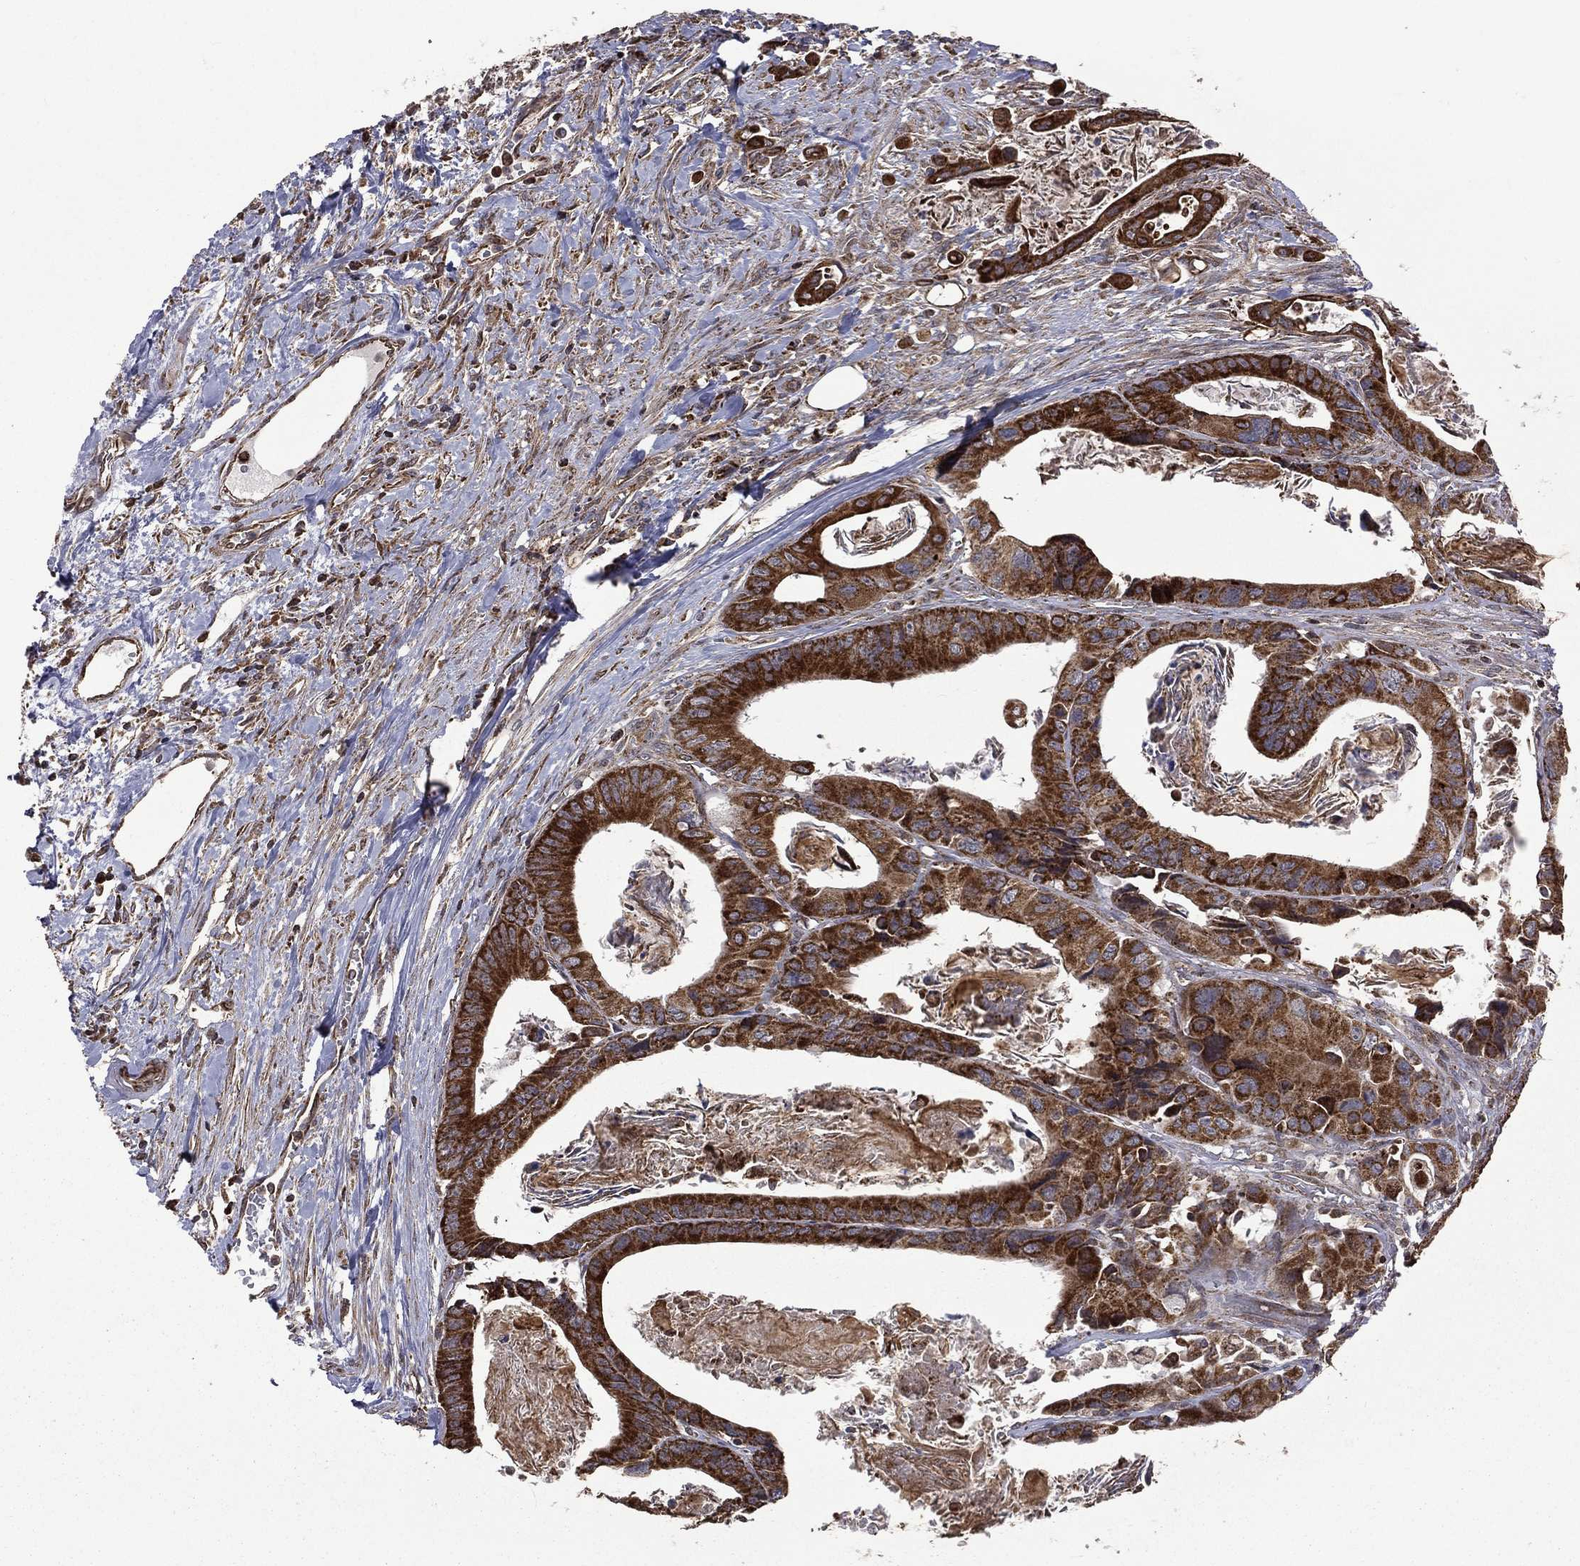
{"staining": {"intensity": "strong", "quantity": ">75%", "location": "cytoplasmic/membranous"}, "tissue": "colorectal cancer", "cell_type": "Tumor cells", "image_type": "cancer", "snomed": [{"axis": "morphology", "description": "Adenocarcinoma, NOS"}, {"axis": "topography", "description": "Rectum"}], "caption": "The micrograph exhibits staining of adenocarcinoma (colorectal), revealing strong cytoplasmic/membranous protein positivity (brown color) within tumor cells. The staining is performed using DAB (3,3'-diaminobenzidine) brown chromogen to label protein expression. The nuclei are counter-stained blue using hematoxylin.", "gene": "GIMAP6", "patient": {"sex": "male", "age": 64}}